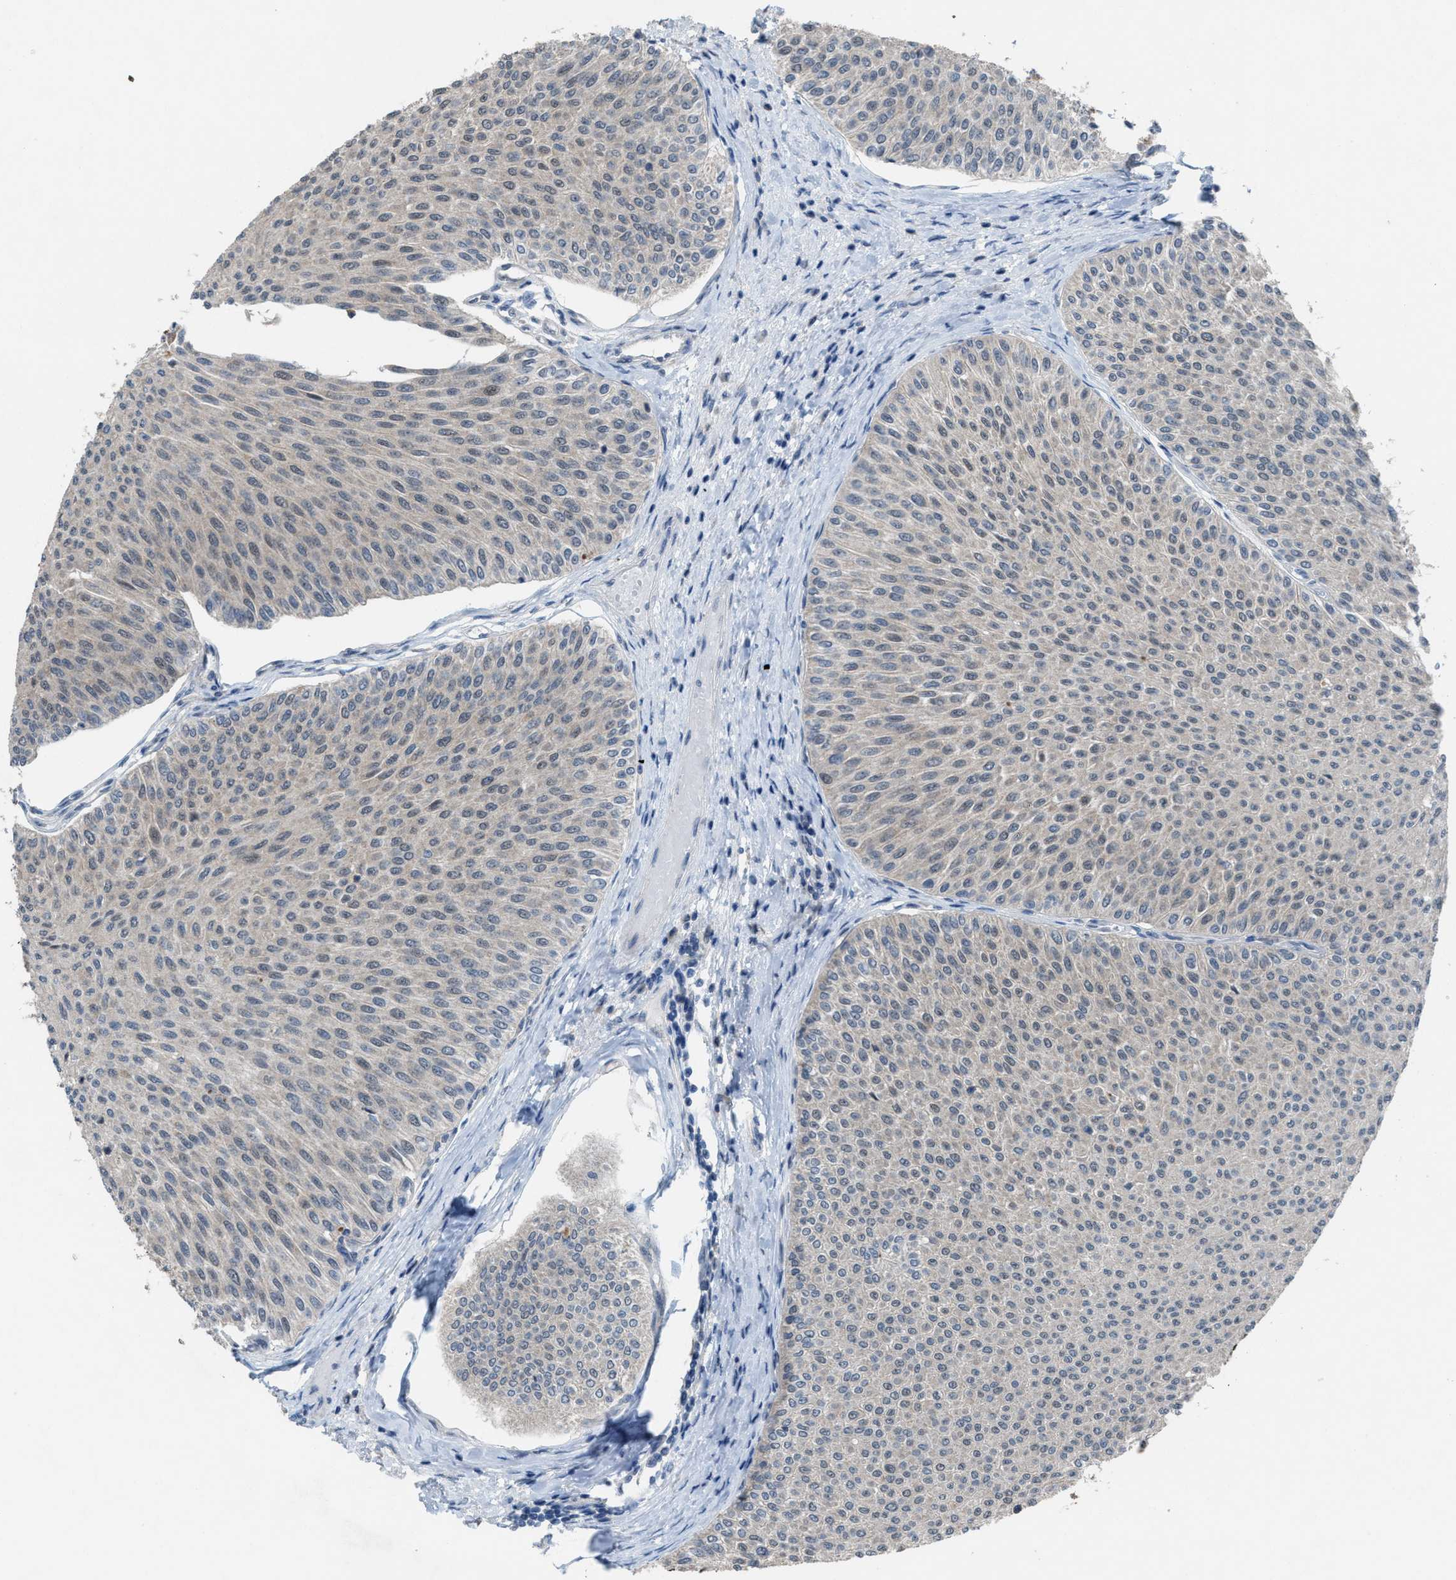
{"staining": {"intensity": "negative", "quantity": "none", "location": "none"}, "tissue": "urothelial cancer", "cell_type": "Tumor cells", "image_type": "cancer", "snomed": [{"axis": "morphology", "description": "Urothelial carcinoma, Low grade"}, {"axis": "topography", "description": "Urinary bladder"}], "caption": "The photomicrograph shows no significant expression in tumor cells of urothelial cancer.", "gene": "PLAA", "patient": {"sex": "male", "age": 78}}